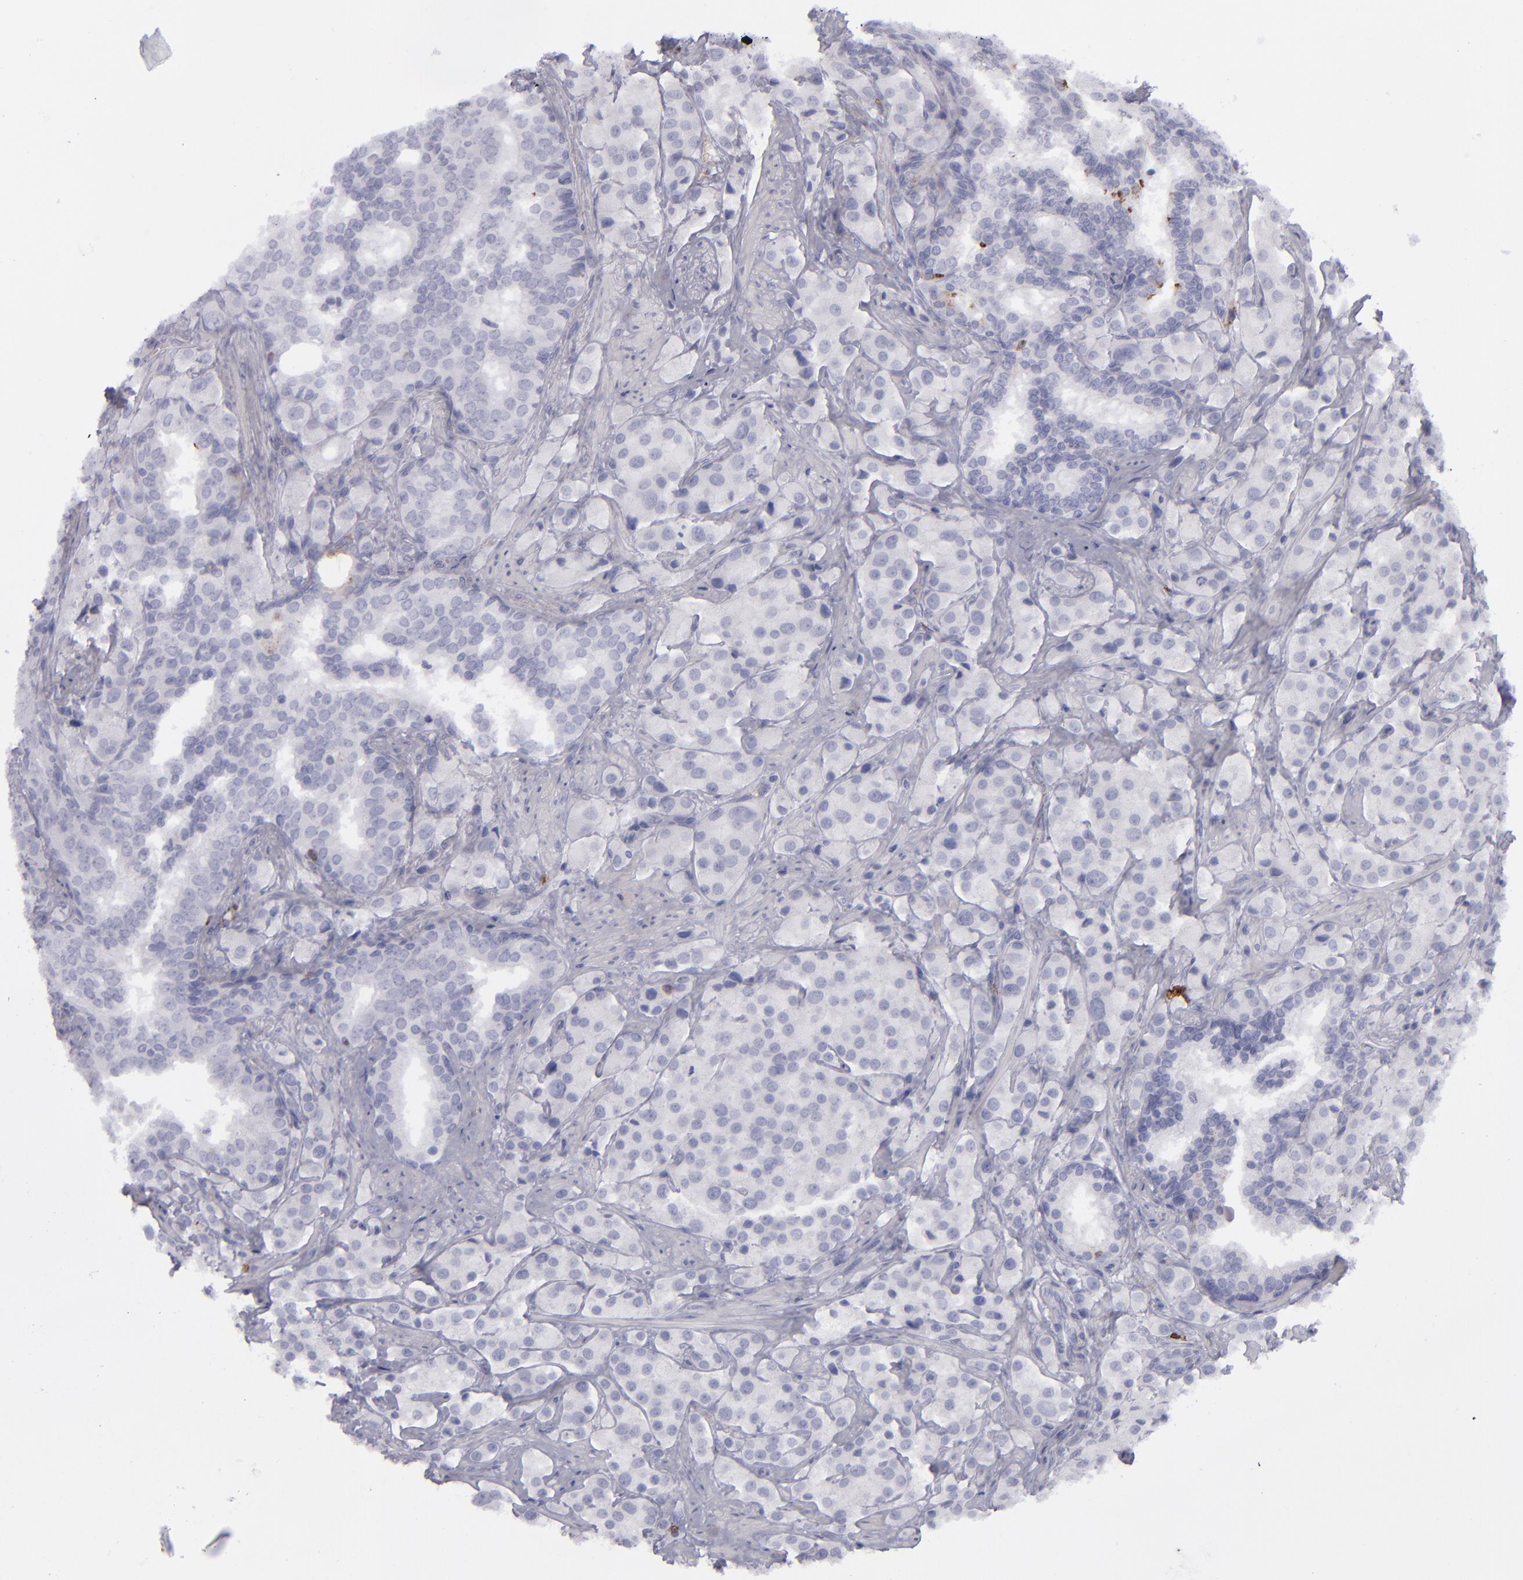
{"staining": {"intensity": "negative", "quantity": "none", "location": "none"}, "tissue": "prostate cancer", "cell_type": "Tumor cells", "image_type": "cancer", "snomed": [{"axis": "morphology", "description": "Adenocarcinoma, Medium grade"}, {"axis": "topography", "description": "Prostate"}], "caption": "Immunohistochemistry (IHC) of medium-grade adenocarcinoma (prostate) shows no expression in tumor cells.", "gene": "CD27", "patient": {"sex": "male", "age": 70}}